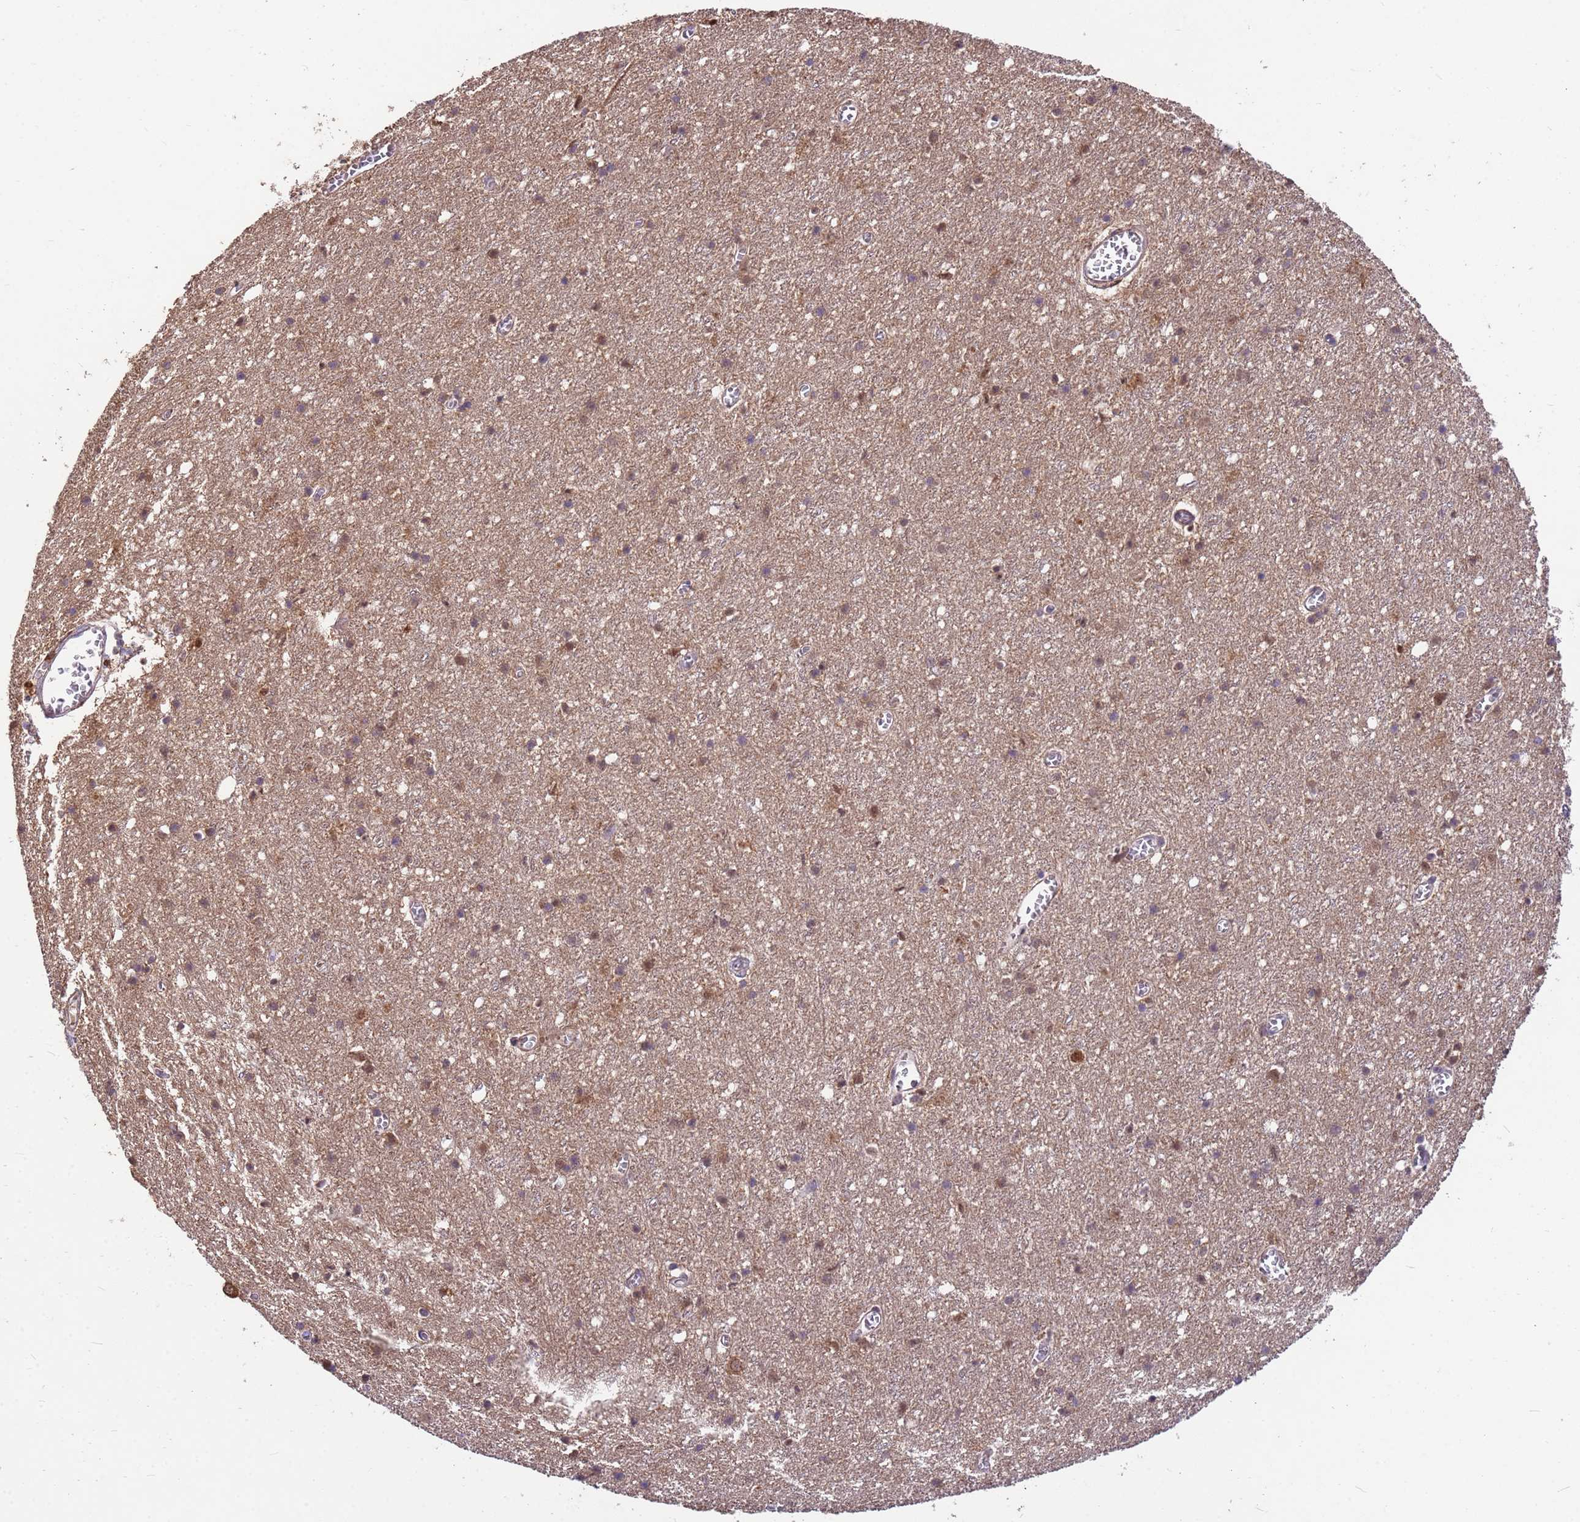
{"staining": {"intensity": "moderate", "quantity": ">75%", "location": "cytoplasmic/membranous"}, "tissue": "cerebral cortex", "cell_type": "Endothelial cells", "image_type": "normal", "snomed": [{"axis": "morphology", "description": "Normal tissue, NOS"}, {"axis": "topography", "description": "Cerebral cortex"}], "caption": "Brown immunohistochemical staining in normal cerebral cortex reveals moderate cytoplasmic/membranous positivity in approximately >75% of endothelial cells.", "gene": "PPP2CA", "patient": {"sex": "female", "age": 64}}